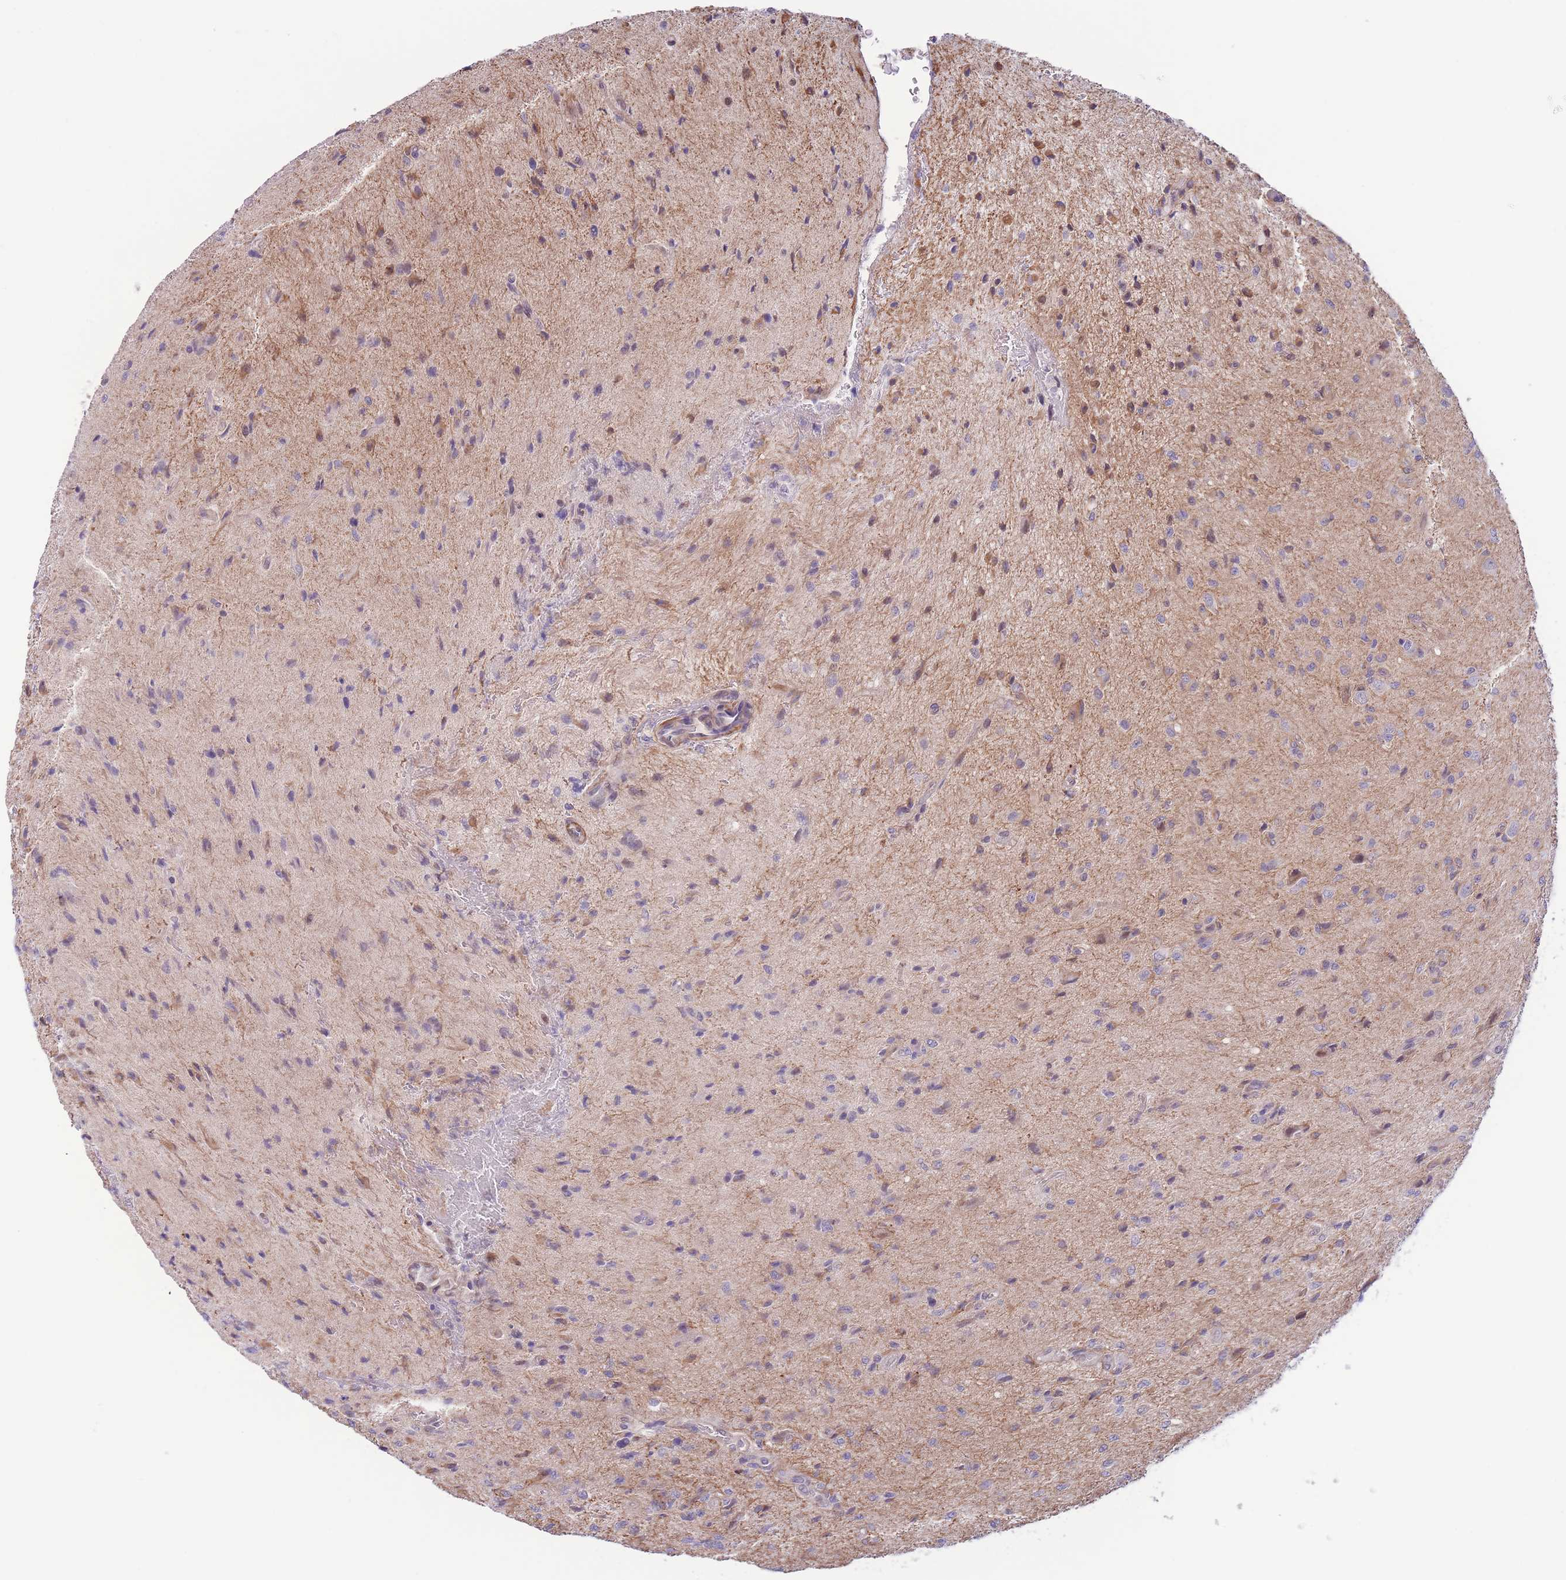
{"staining": {"intensity": "negative", "quantity": "none", "location": "none"}, "tissue": "glioma", "cell_type": "Tumor cells", "image_type": "cancer", "snomed": [{"axis": "morphology", "description": "Glioma, malignant, High grade"}, {"axis": "topography", "description": "Brain"}], "caption": "Immunohistochemical staining of human malignant high-grade glioma reveals no significant positivity in tumor cells. The staining was performed using DAB (3,3'-diaminobenzidine) to visualize the protein expression in brown, while the nuclei were stained in blue with hematoxylin (Magnification: 20x).", "gene": "C9orf152", "patient": {"sex": "male", "age": 36}}